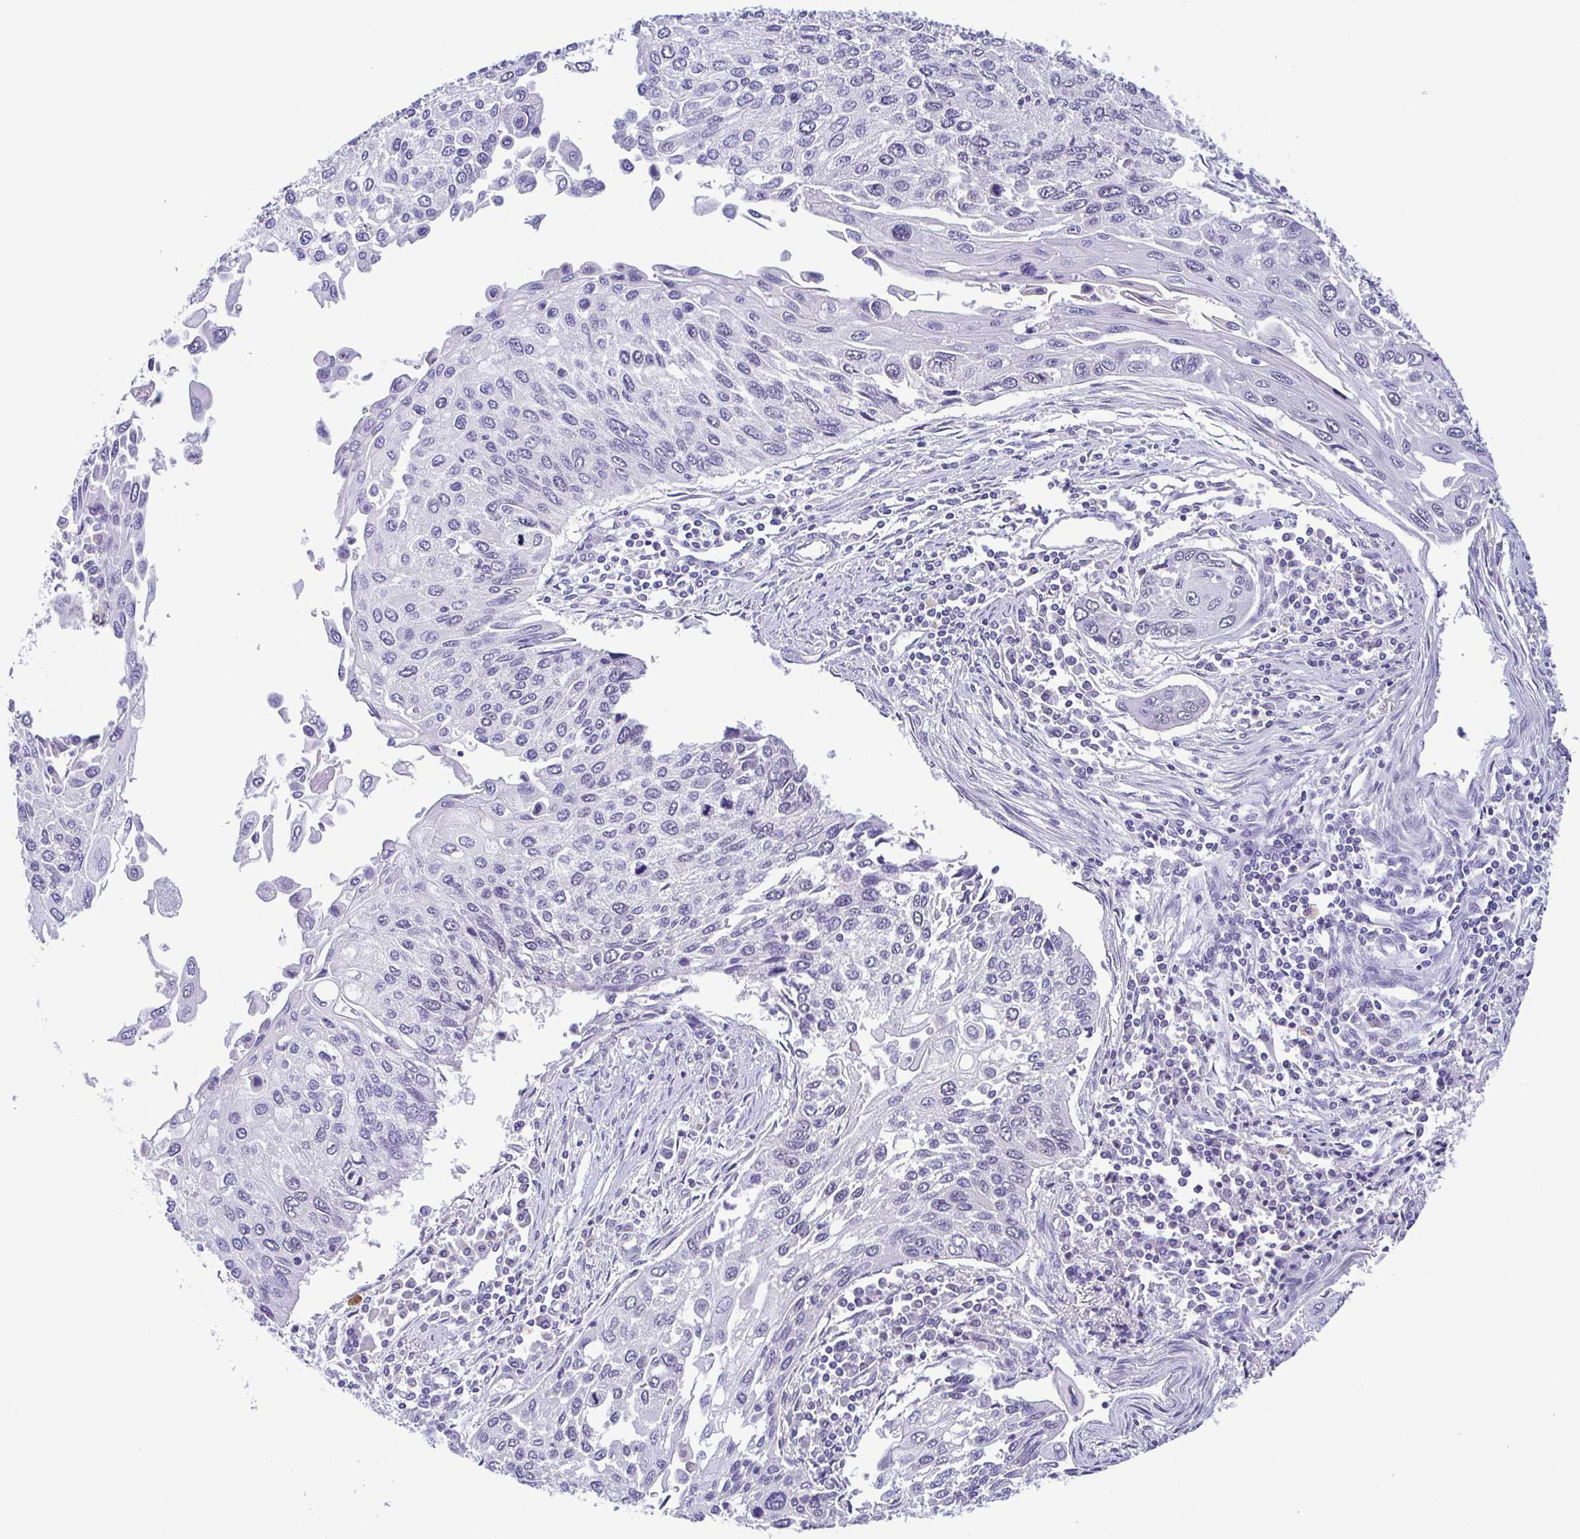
{"staining": {"intensity": "negative", "quantity": "none", "location": "none"}, "tissue": "lung cancer", "cell_type": "Tumor cells", "image_type": "cancer", "snomed": [{"axis": "morphology", "description": "Squamous cell carcinoma, NOS"}, {"axis": "morphology", "description": "Squamous cell carcinoma, metastatic, NOS"}, {"axis": "topography", "description": "Lung"}], "caption": "High magnification brightfield microscopy of metastatic squamous cell carcinoma (lung) stained with DAB (brown) and counterstained with hematoxylin (blue): tumor cells show no significant positivity.", "gene": "TIPIN", "patient": {"sex": "male", "age": 63}}